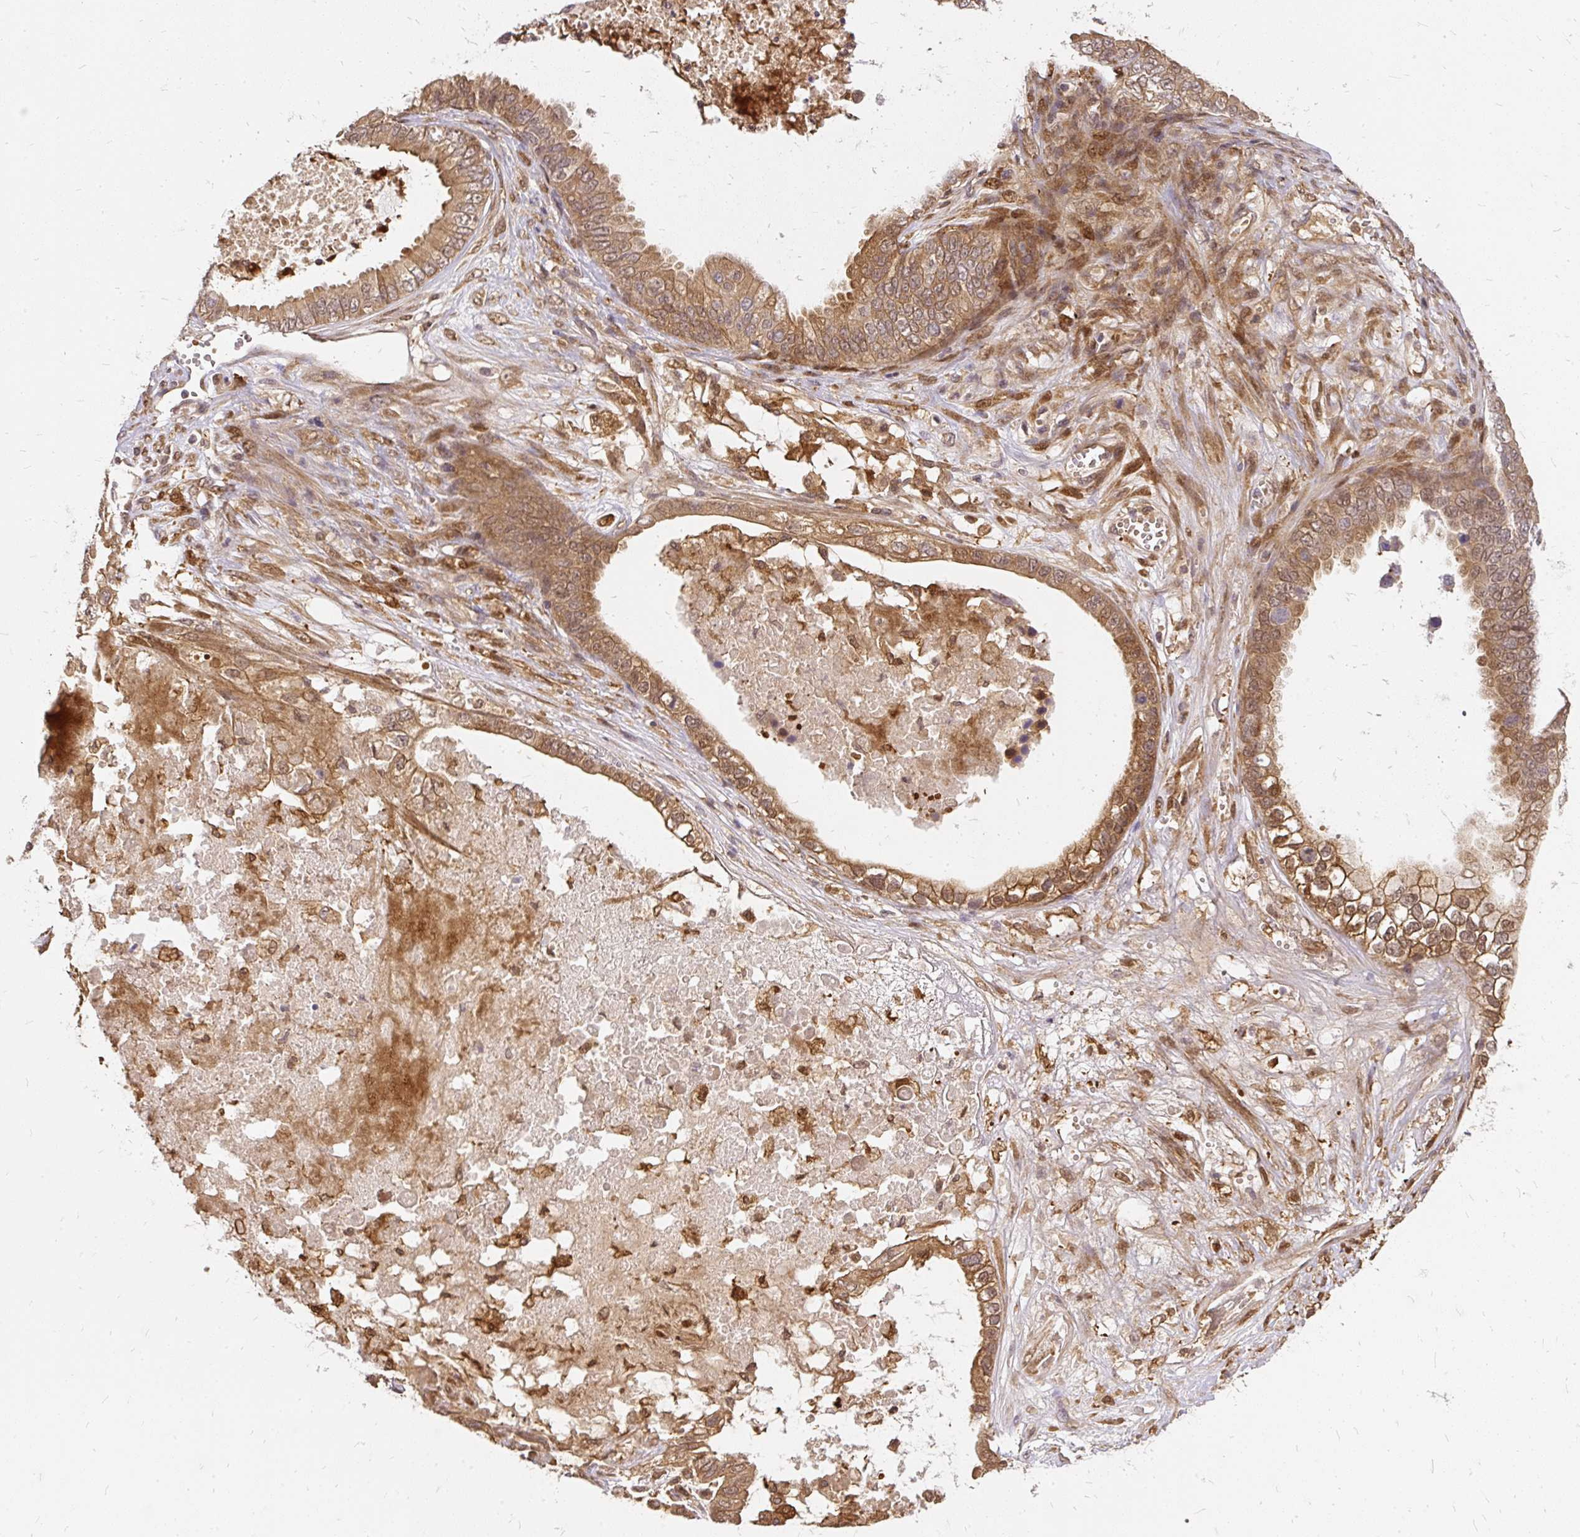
{"staining": {"intensity": "moderate", "quantity": ">75%", "location": "cytoplasmic/membranous,nuclear"}, "tissue": "ovarian cancer", "cell_type": "Tumor cells", "image_type": "cancer", "snomed": [{"axis": "morphology", "description": "Cystadenocarcinoma, mucinous, NOS"}, {"axis": "topography", "description": "Ovary"}], "caption": "DAB (3,3'-diaminobenzidine) immunohistochemical staining of human mucinous cystadenocarcinoma (ovarian) reveals moderate cytoplasmic/membranous and nuclear protein expression in about >75% of tumor cells.", "gene": "AP5S1", "patient": {"sex": "female", "age": 80}}